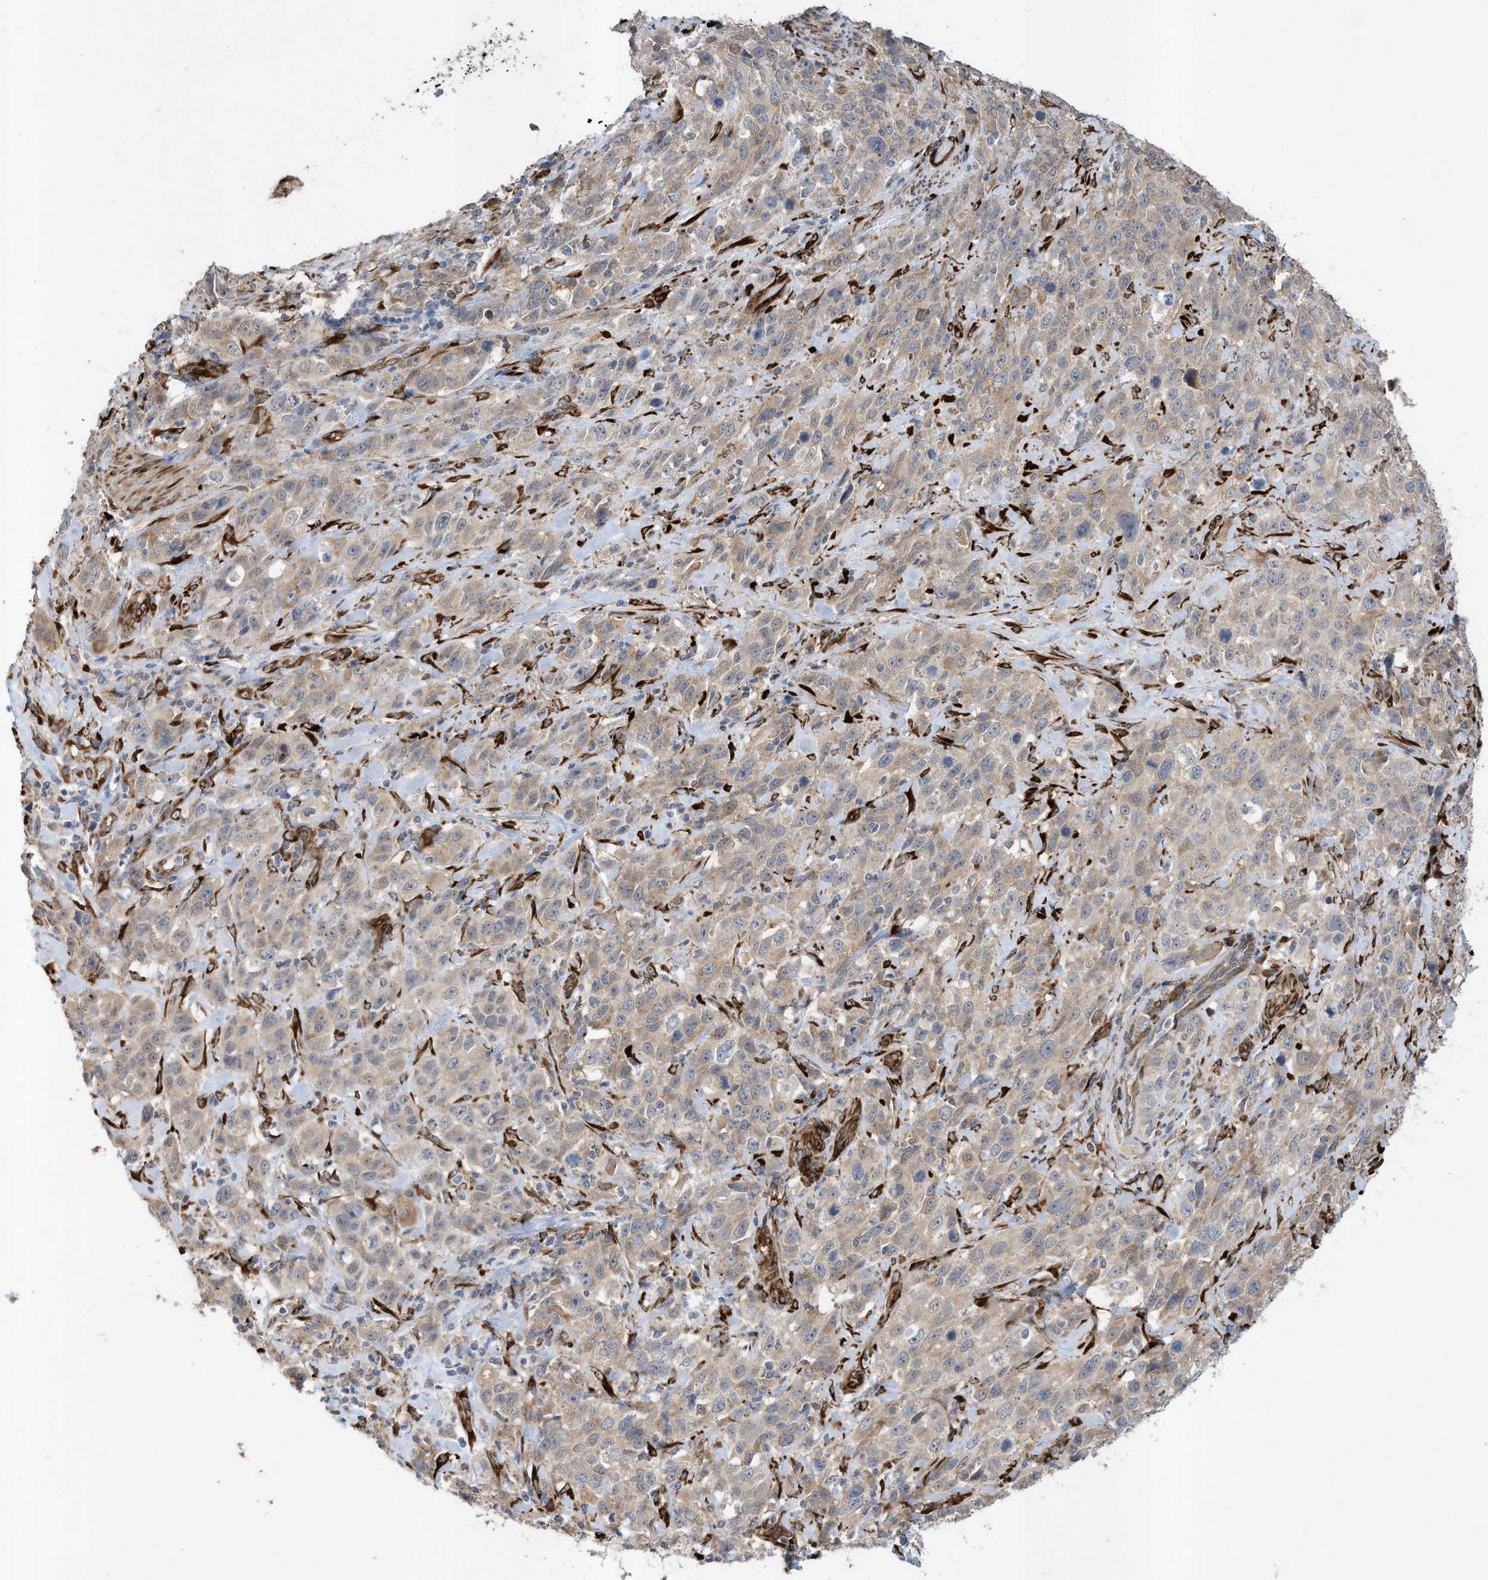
{"staining": {"intensity": "weak", "quantity": "25%-75%", "location": "cytoplasmic/membranous"}, "tissue": "stomach cancer", "cell_type": "Tumor cells", "image_type": "cancer", "snomed": [{"axis": "morphology", "description": "Normal tissue, NOS"}, {"axis": "morphology", "description": "Adenocarcinoma, NOS"}, {"axis": "topography", "description": "Lymph node"}, {"axis": "topography", "description": "Stomach"}], "caption": "Protein staining of stomach cancer (adenocarcinoma) tissue displays weak cytoplasmic/membranous staining in approximately 25%-75% of tumor cells. Immunohistochemistry (ihc) stains the protein of interest in brown and the nuclei are stained blue.", "gene": "ZBTB45", "patient": {"sex": "male", "age": 48}}